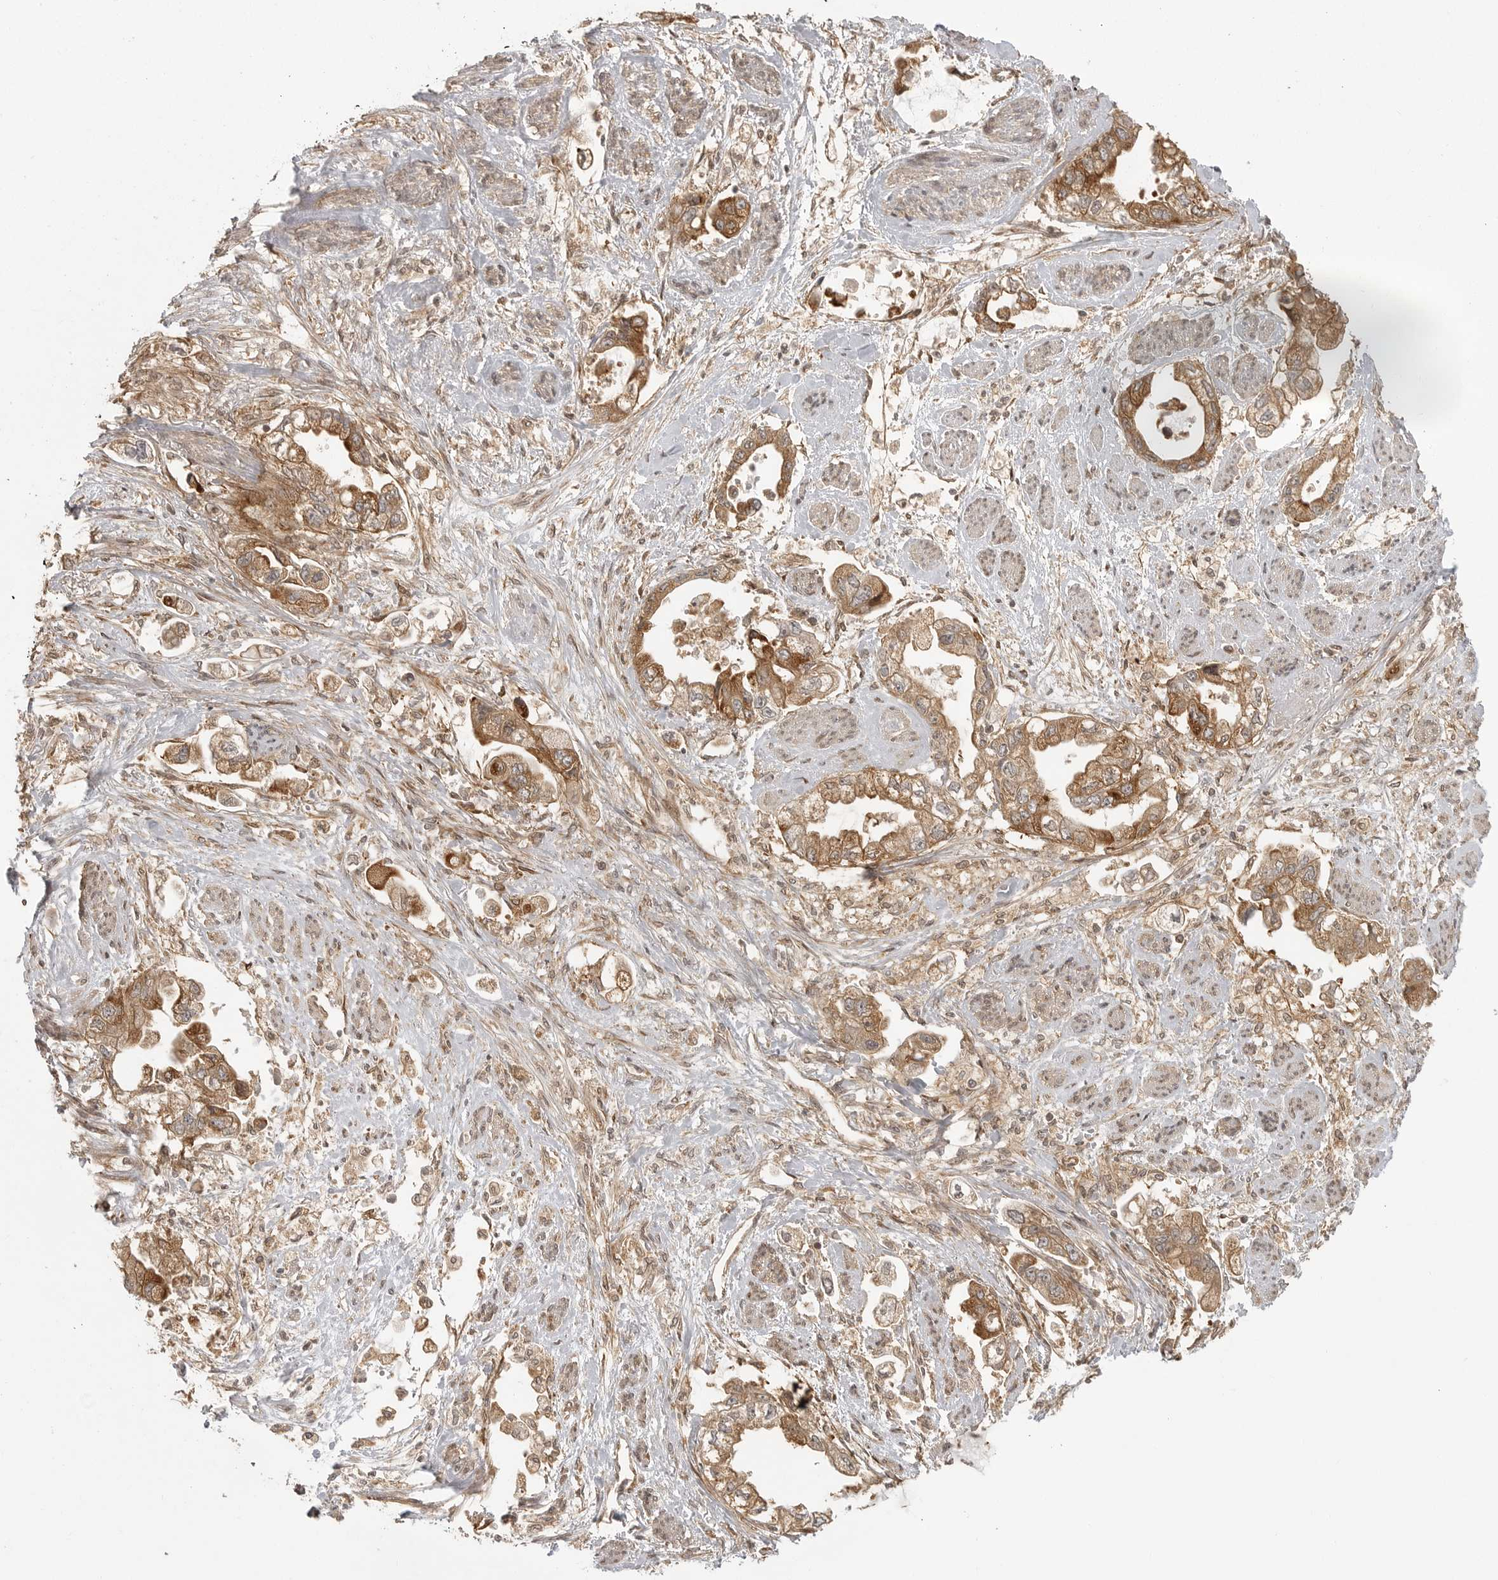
{"staining": {"intensity": "moderate", "quantity": ">75%", "location": "cytoplasmic/membranous"}, "tissue": "stomach cancer", "cell_type": "Tumor cells", "image_type": "cancer", "snomed": [{"axis": "morphology", "description": "Adenocarcinoma, NOS"}, {"axis": "topography", "description": "Stomach"}], "caption": "Tumor cells demonstrate moderate cytoplasmic/membranous staining in approximately >75% of cells in adenocarcinoma (stomach). The protein is stained brown, and the nuclei are stained in blue (DAB (3,3'-diaminobenzidine) IHC with brightfield microscopy, high magnification).", "gene": "FAT3", "patient": {"sex": "male", "age": 62}}